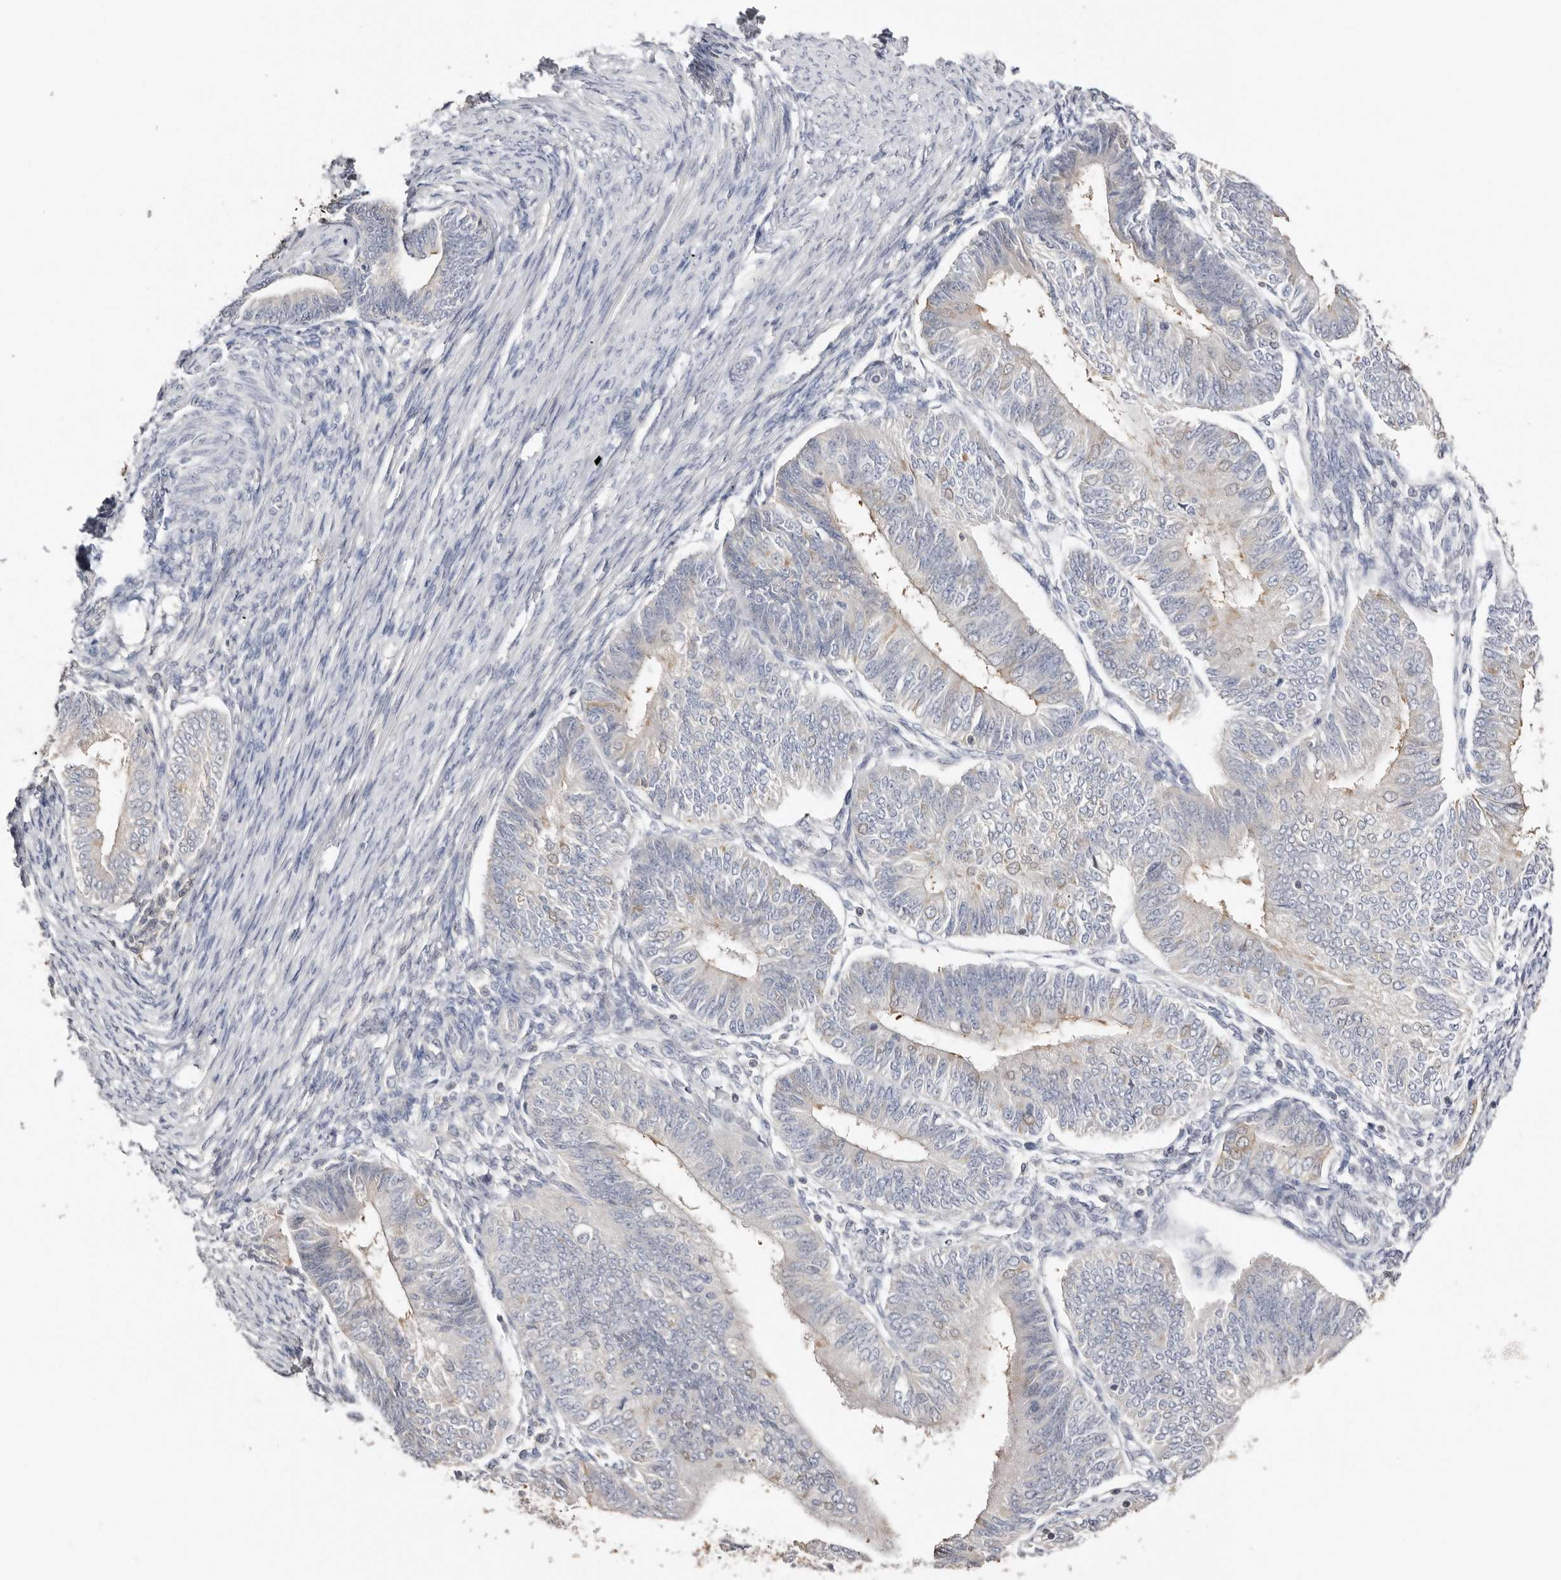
{"staining": {"intensity": "weak", "quantity": "<25%", "location": "cytoplasmic/membranous"}, "tissue": "endometrial cancer", "cell_type": "Tumor cells", "image_type": "cancer", "snomed": [{"axis": "morphology", "description": "Adenocarcinoma, NOS"}, {"axis": "topography", "description": "Endometrium"}], "caption": "DAB (3,3'-diaminobenzidine) immunohistochemical staining of endometrial adenocarcinoma shows no significant expression in tumor cells. (DAB (3,3'-diaminobenzidine) IHC visualized using brightfield microscopy, high magnification).", "gene": "S100A14", "patient": {"sex": "female", "age": 58}}